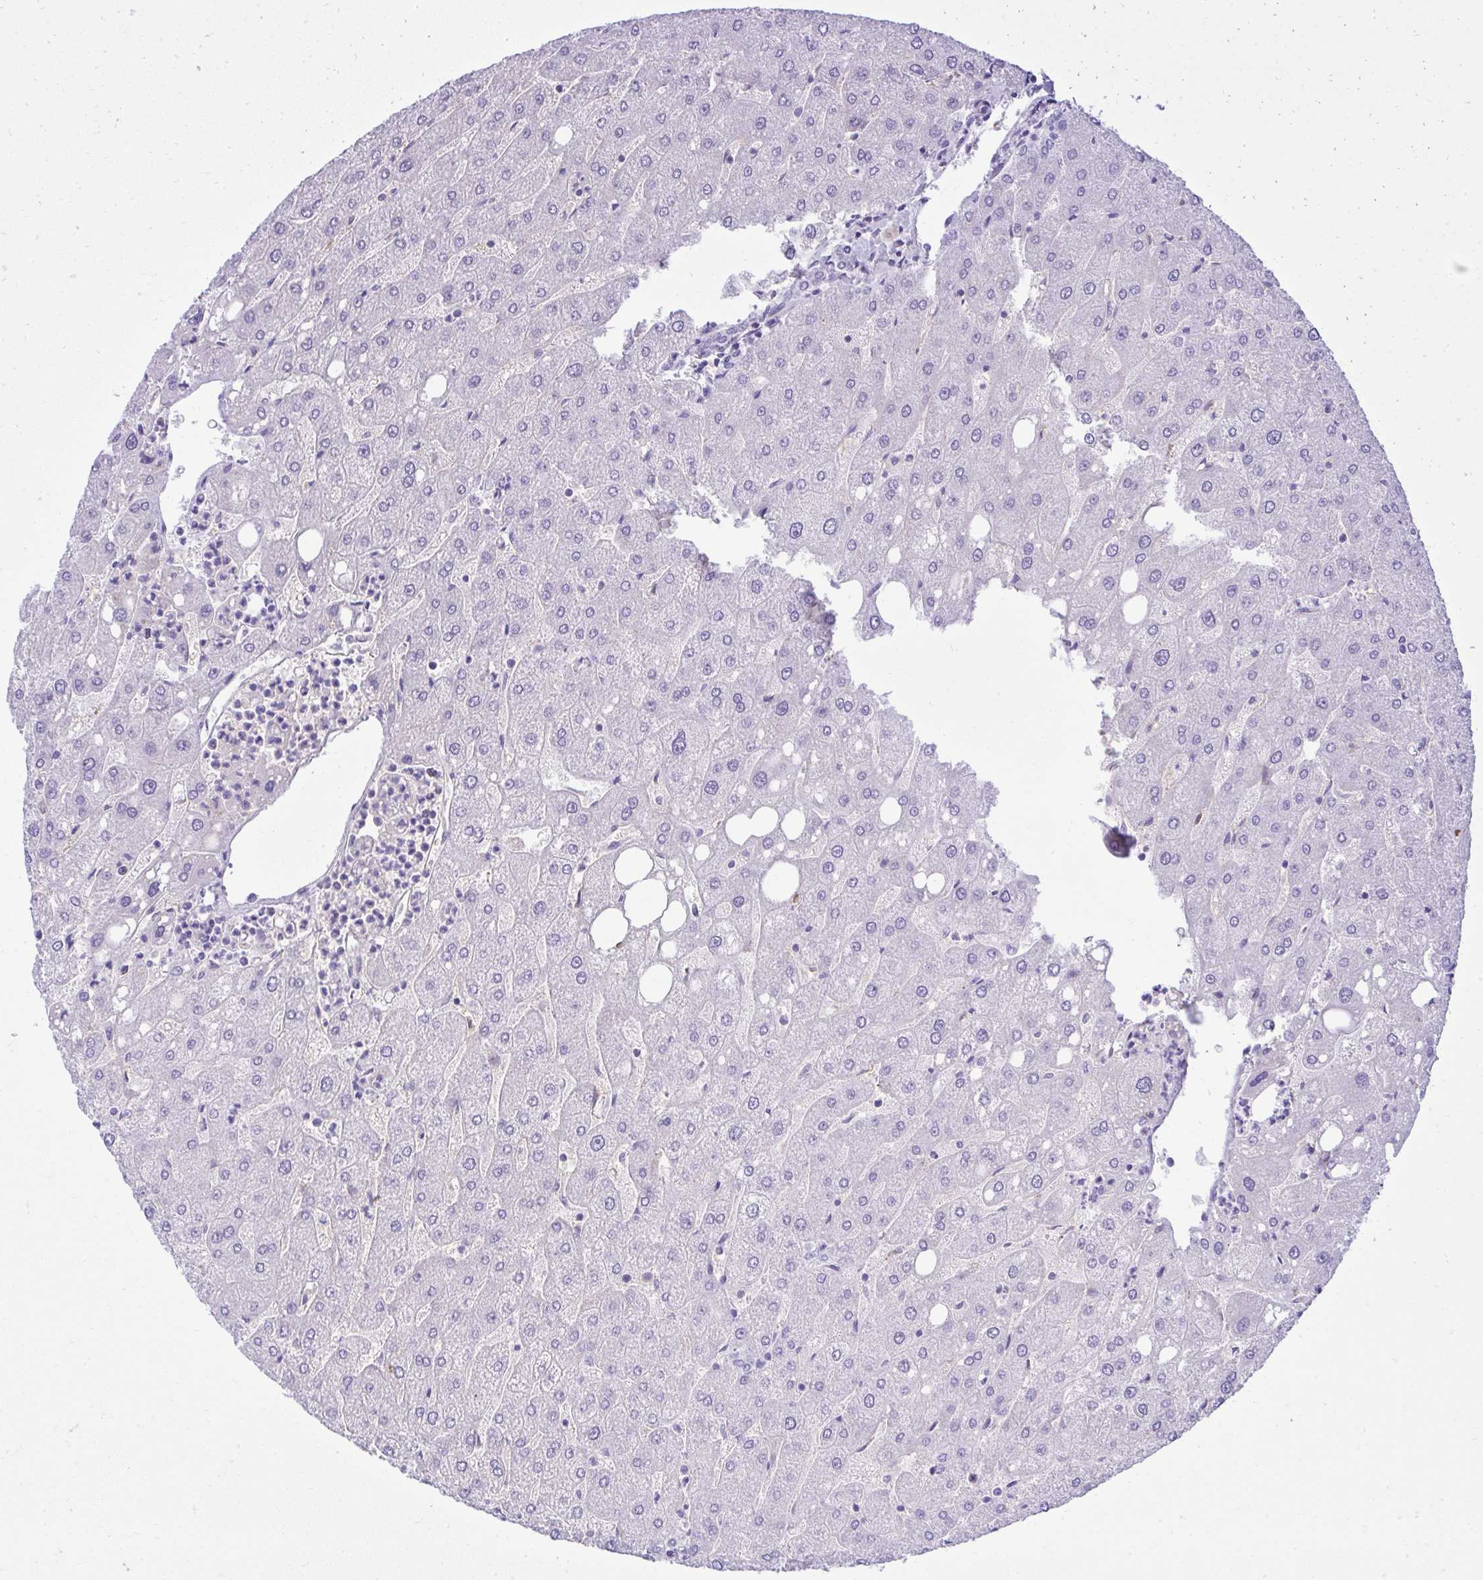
{"staining": {"intensity": "negative", "quantity": "none", "location": "none"}, "tissue": "liver", "cell_type": "Cholangiocytes", "image_type": "normal", "snomed": [{"axis": "morphology", "description": "Normal tissue, NOS"}, {"axis": "topography", "description": "Liver"}], "caption": "The micrograph displays no significant staining in cholangiocytes of liver.", "gene": "PITPNM3", "patient": {"sex": "male", "age": 67}}